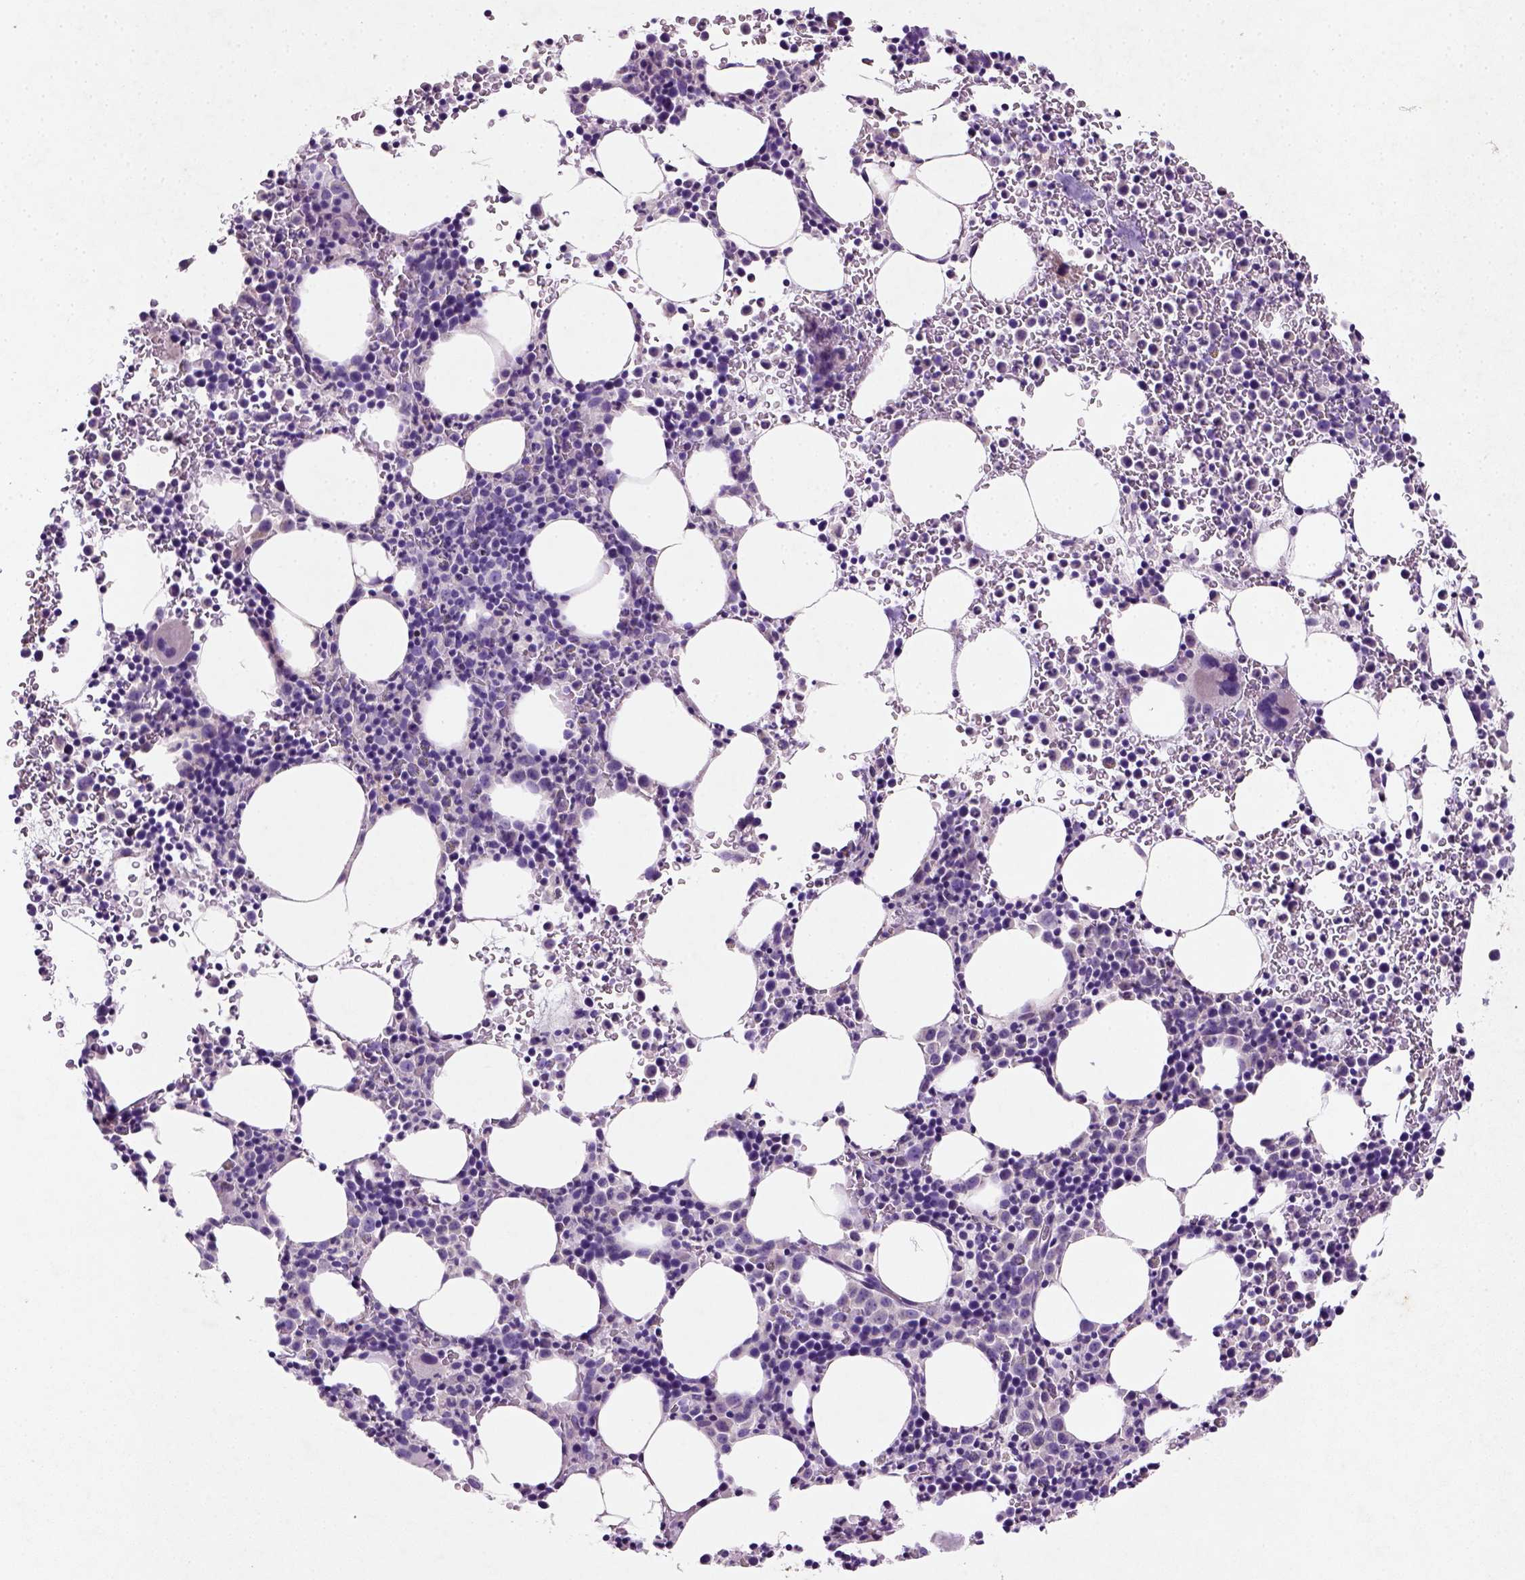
{"staining": {"intensity": "negative", "quantity": "none", "location": "none"}, "tissue": "bone marrow", "cell_type": "Hematopoietic cells", "image_type": "normal", "snomed": [{"axis": "morphology", "description": "Normal tissue, NOS"}, {"axis": "topography", "description": "Bone marrow"}], "caption": "The micrograph demonstrates no significant expression in hematopoietic cells of bone marrow.", "gene": "NUDT2", "patient": {"sex": "male", "age": 58}}